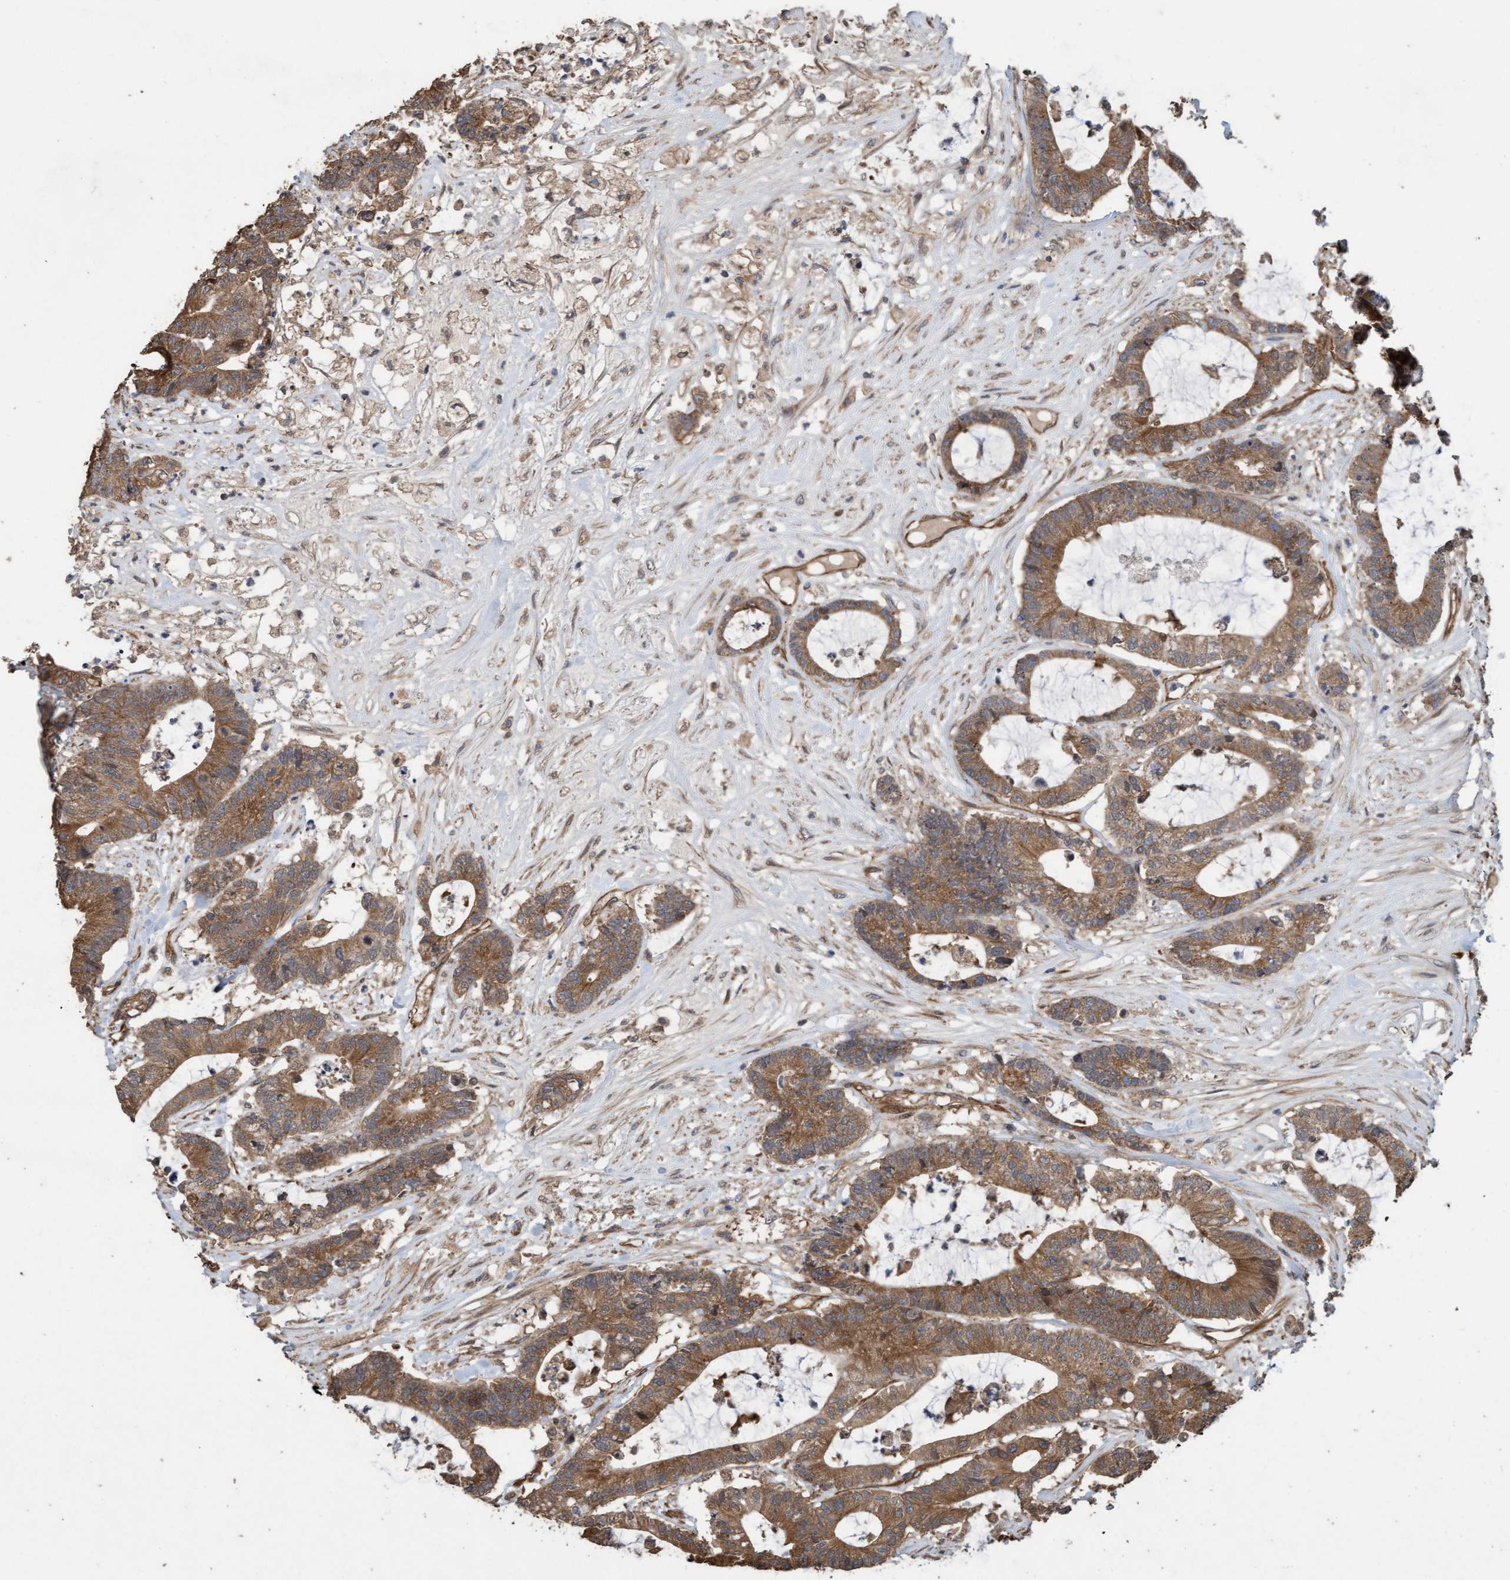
{"staining": {"intensity": "moderate", "quantity": ">75%", "location": "cytoplasmic/membranous"}, "tissue": "colorectal cancer", "cell_type": "Tumor cells", "image_type": "cancer", "snomed": [{"axis": "morphology", "description": "Adenocarcinoma, NOS"}, {"axis": "topography", "description": "Colon"}], "caption": "This is an image of immunohistochemistry staining of colorectal cancer, which shows moderate expression in the cytoplasmic/membranous of tumor cells.", "gene": "CDC42EP4", "patient": {"sex": "female", "age": 84}}